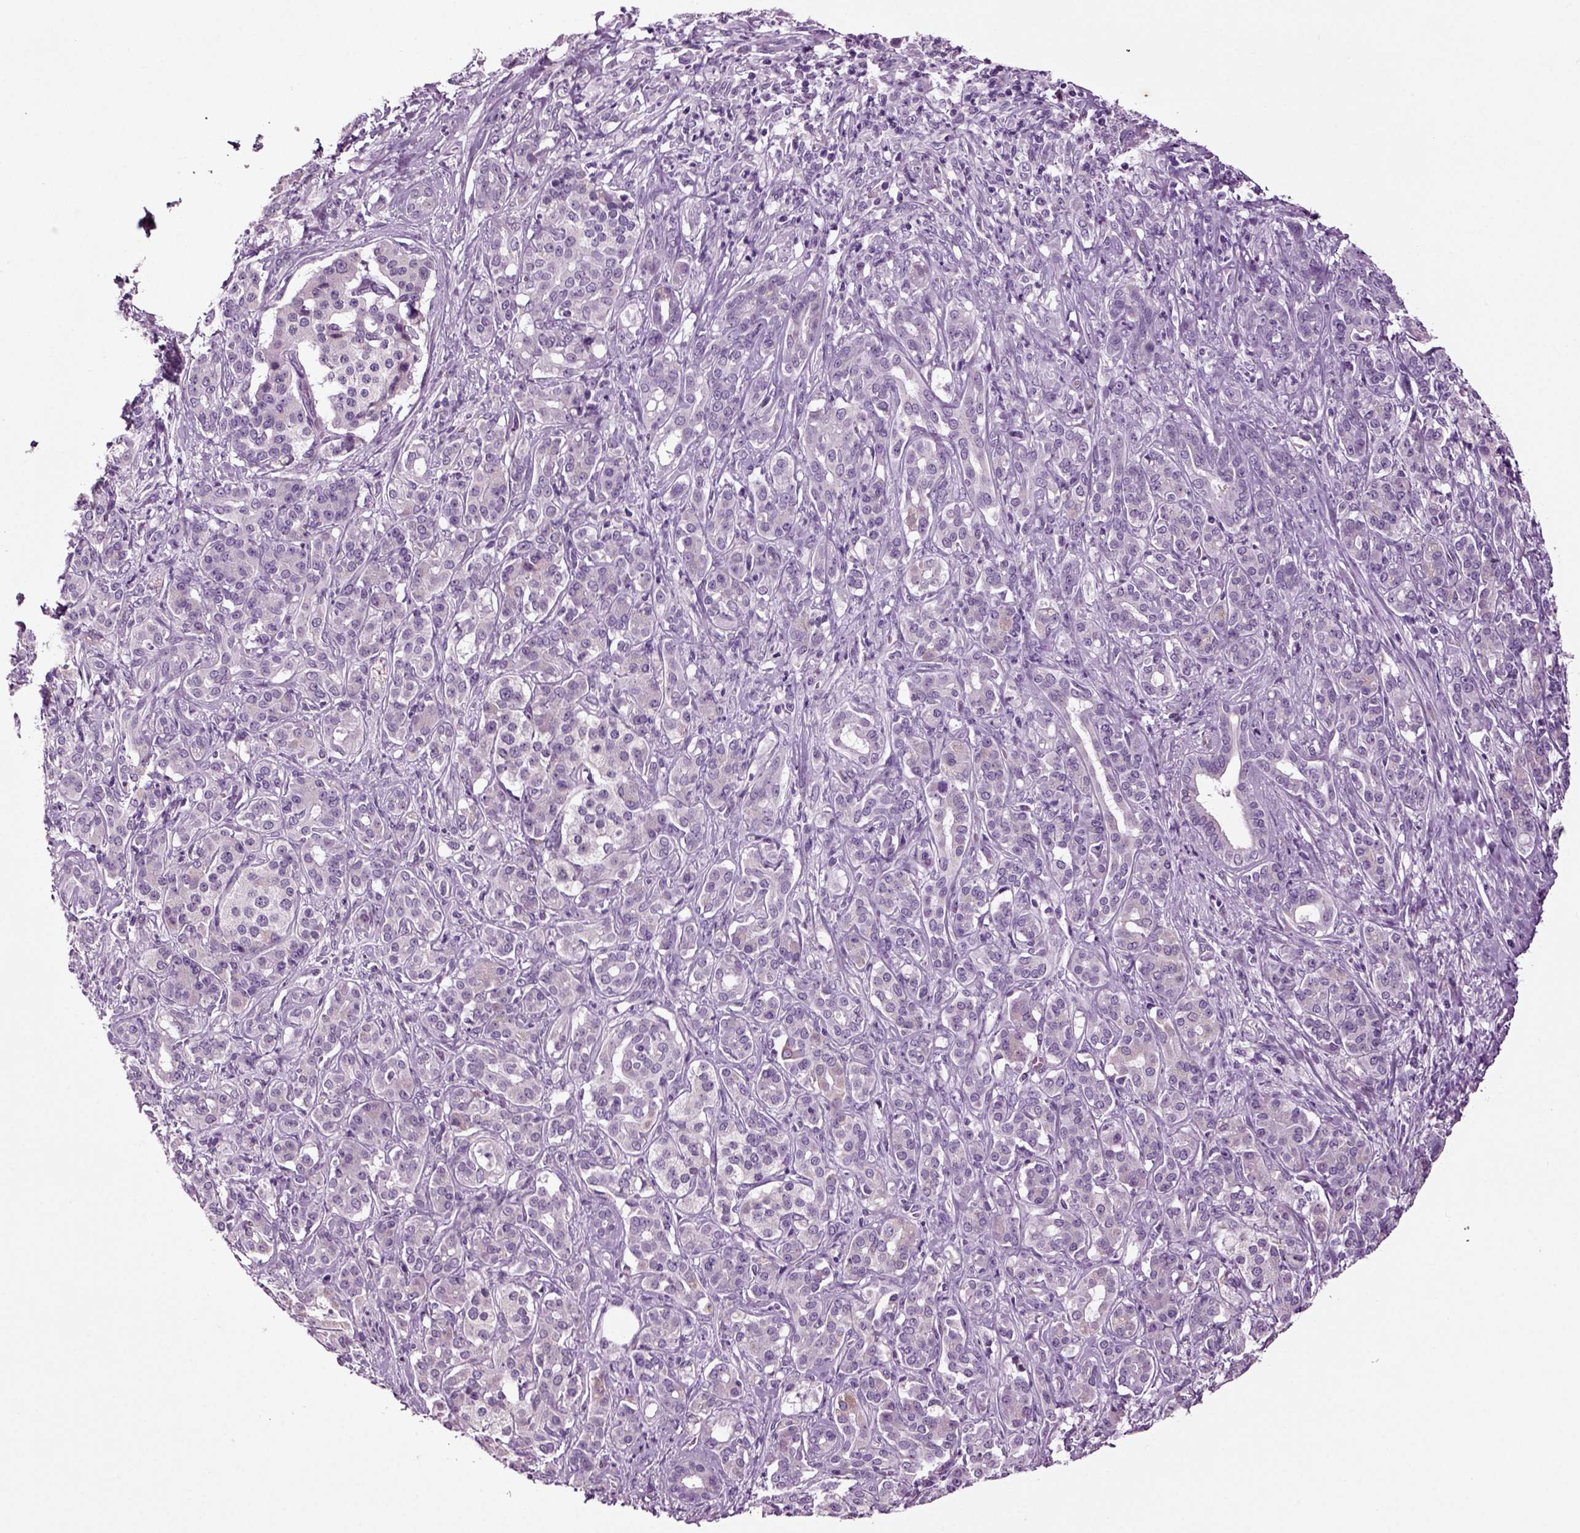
{"staining": {"intensity": "negative", "quantity": "none", "location": "none"}, "tissue": "pancreatic cancer", "cell_type": "Tumor cells", "image_type": "cancer", "snomed": [{"axis": "morphology", "description": "Normal tissue, NOS"}, {"axis": "morphology", "description": "Inflammation, NOS"}, {"axis": "morphology", "description": "Adenocarcinoma, NOS"}, {"axis": "topography", "description": "Pancreas"}], "caption": "Tumor cells are negative for brown protein staining in adenocarcinoma (pancreatic). (Brightfield microscopy of DAB immunohistochemistry at high magnification).", "gene": "SPATA17", "patient": {"sex": "male", "age": 57}}